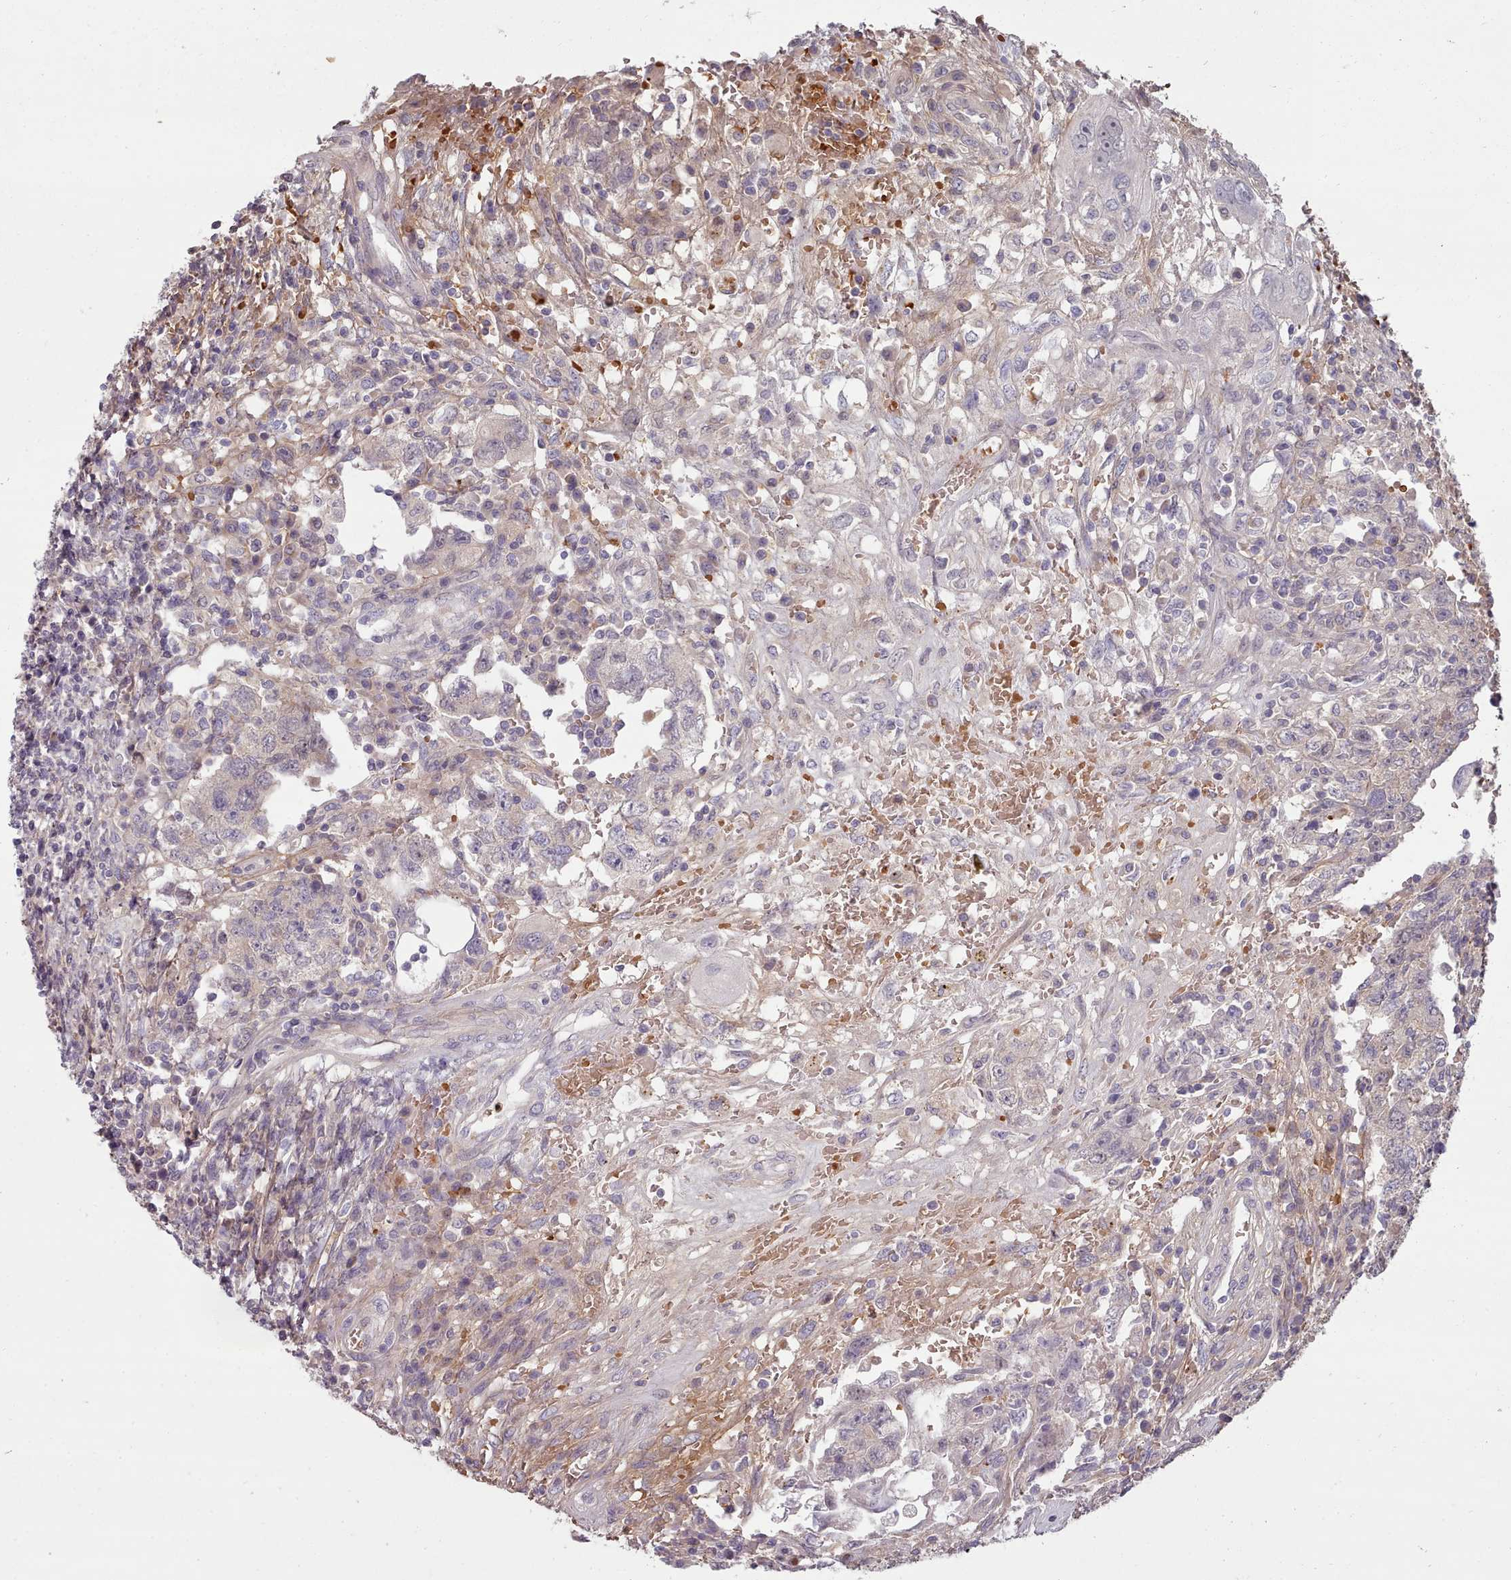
{"staining": {"intensity": "negative", "quantity": "none", "location": "none"}, "tissue": "testis cancer", "cell_type": "Tumor cells", "image_type": "cancer", "snomed": [{"axis": "morphology", "description": "Carcinoma, Embryonal, NOS"}, {"axis": "topography", "description": "Testis"}], "caption": "This micrograph is of embryonal carcinoma (testis) stained with immunohistochemistry to label a protein in brown with the nuclei are counter-stained blue. There is no staining in tumor cells. (Stains: DAB (3,3'-diaminobenzidine) immunohistochemistry (IHC) with hematoxylin counter stain, Microscopy: brightfield microscopy at high magnification).", "gene": "CLNS1A", "patient": {"sex": "male", "age": 26}}